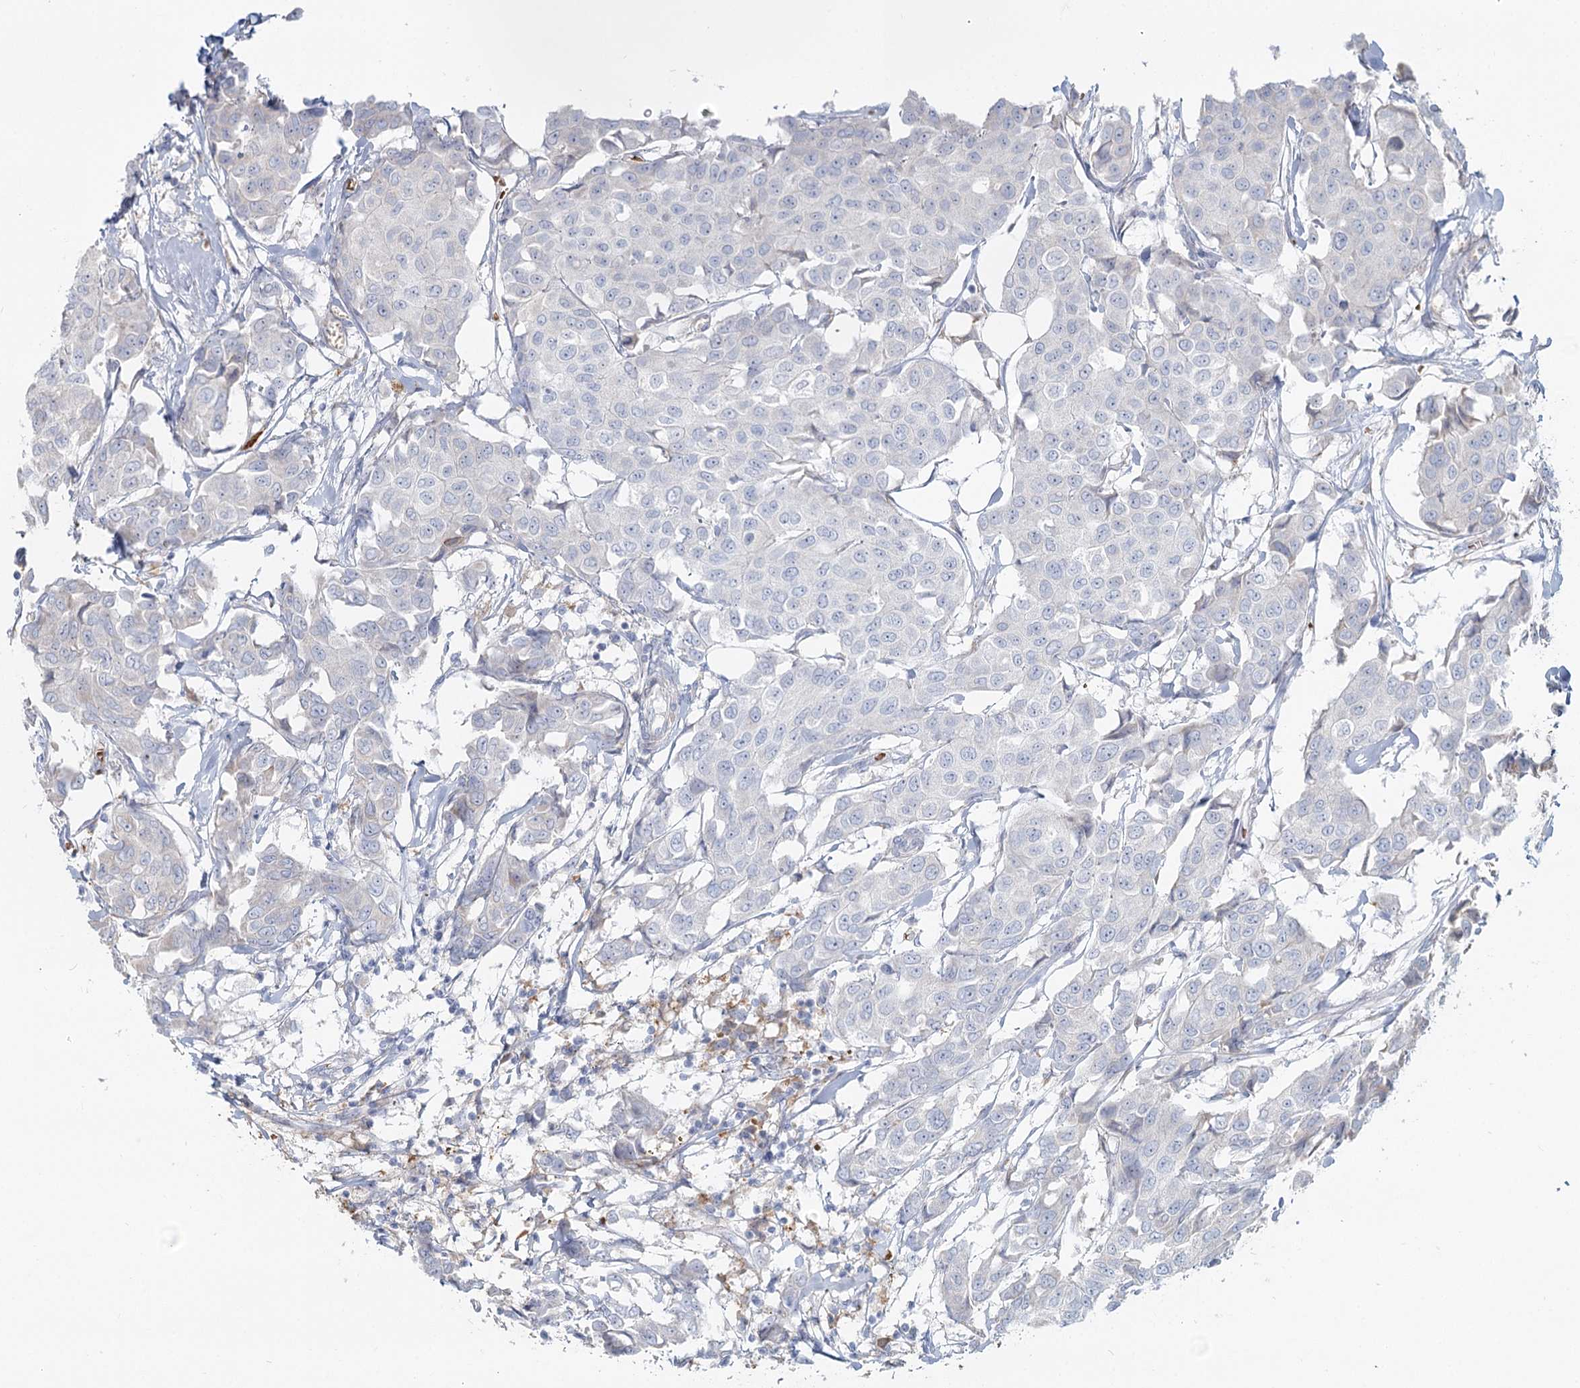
{"staining": {"intensity": "negative", "quantity": "none", "location": "none"}, "tissue": "breast cancer", "cell_type": "Tumor cells", "image_type": "cancer", "snomed": [{"axis": "morphology", "description": "Duct carcinoma"}, {"axis": "topography", "description": "Breast"}], "caption": "IHC photomicrograph of neoplastic tissue: breast infiltrating ductal carcinoma stained with DAB demonstrates no significant protein expression in tumor cells. (Brightfield microscopy of DAB immunohistochemistry at high magnification).", "gene": "ANKRD16", "patient": {"sex": "female", "age": 80}}